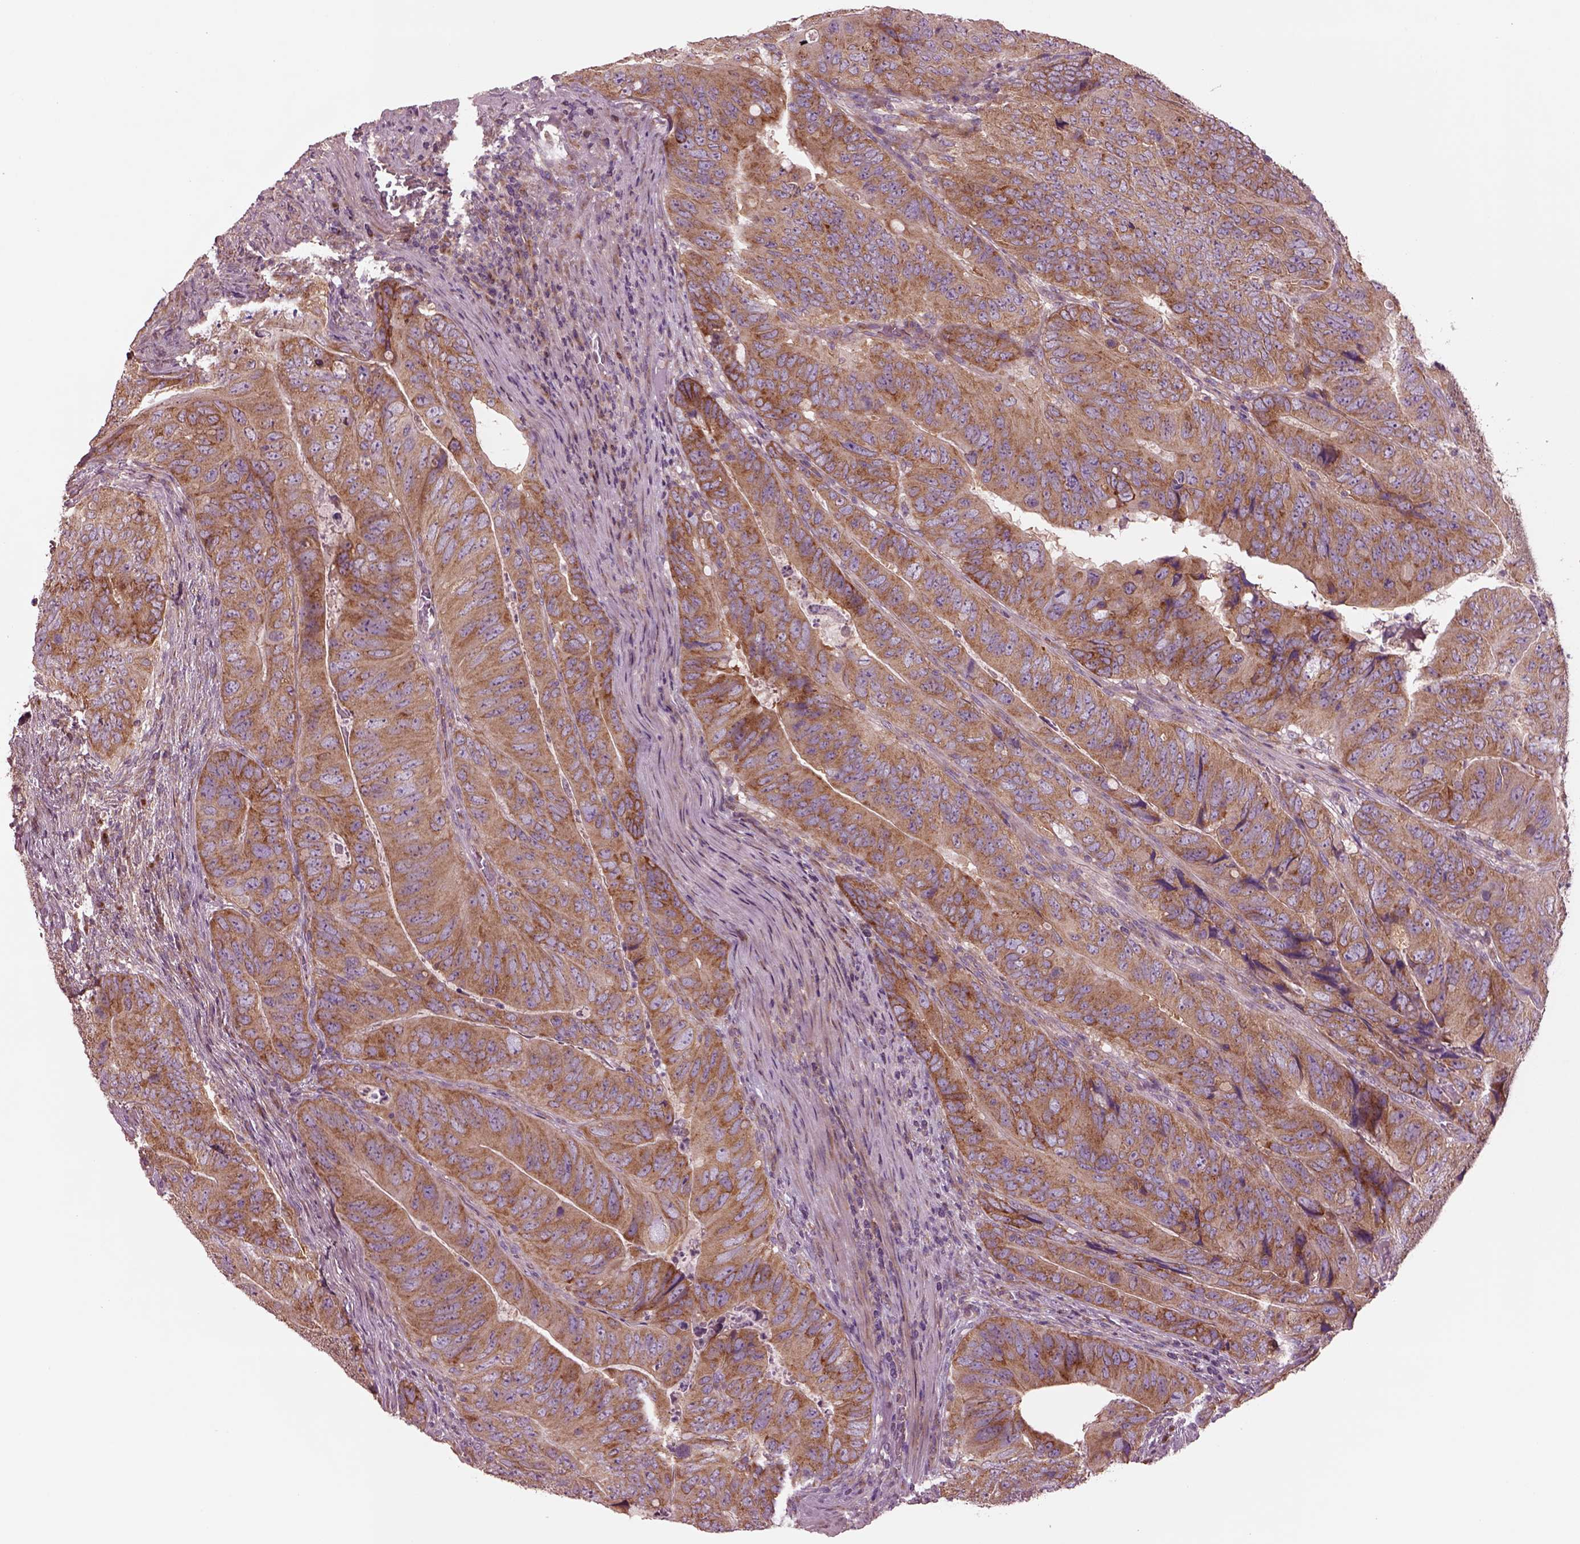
{"staining": {"intensity": "moderate", "quantity": ">75%", "location": "cytoplasmic/membranous"}, "tissue": "colorectal cancer", "cell_type": "Tumor cells", "image_type": "cancer", "snomed": [{"axis": "morphology", "description": "Adenocarcinoma, NOS"}, {"axis": "topography", "description": "Colon"}], "caption": "Protein staining displays moderate cytoplasmic/membranous staining in about >75% of tumor cells in colorectal cancer (adenocarcinoma).", "gene": "SEC23A", "patient": {"sex": "male", "age": 79}}